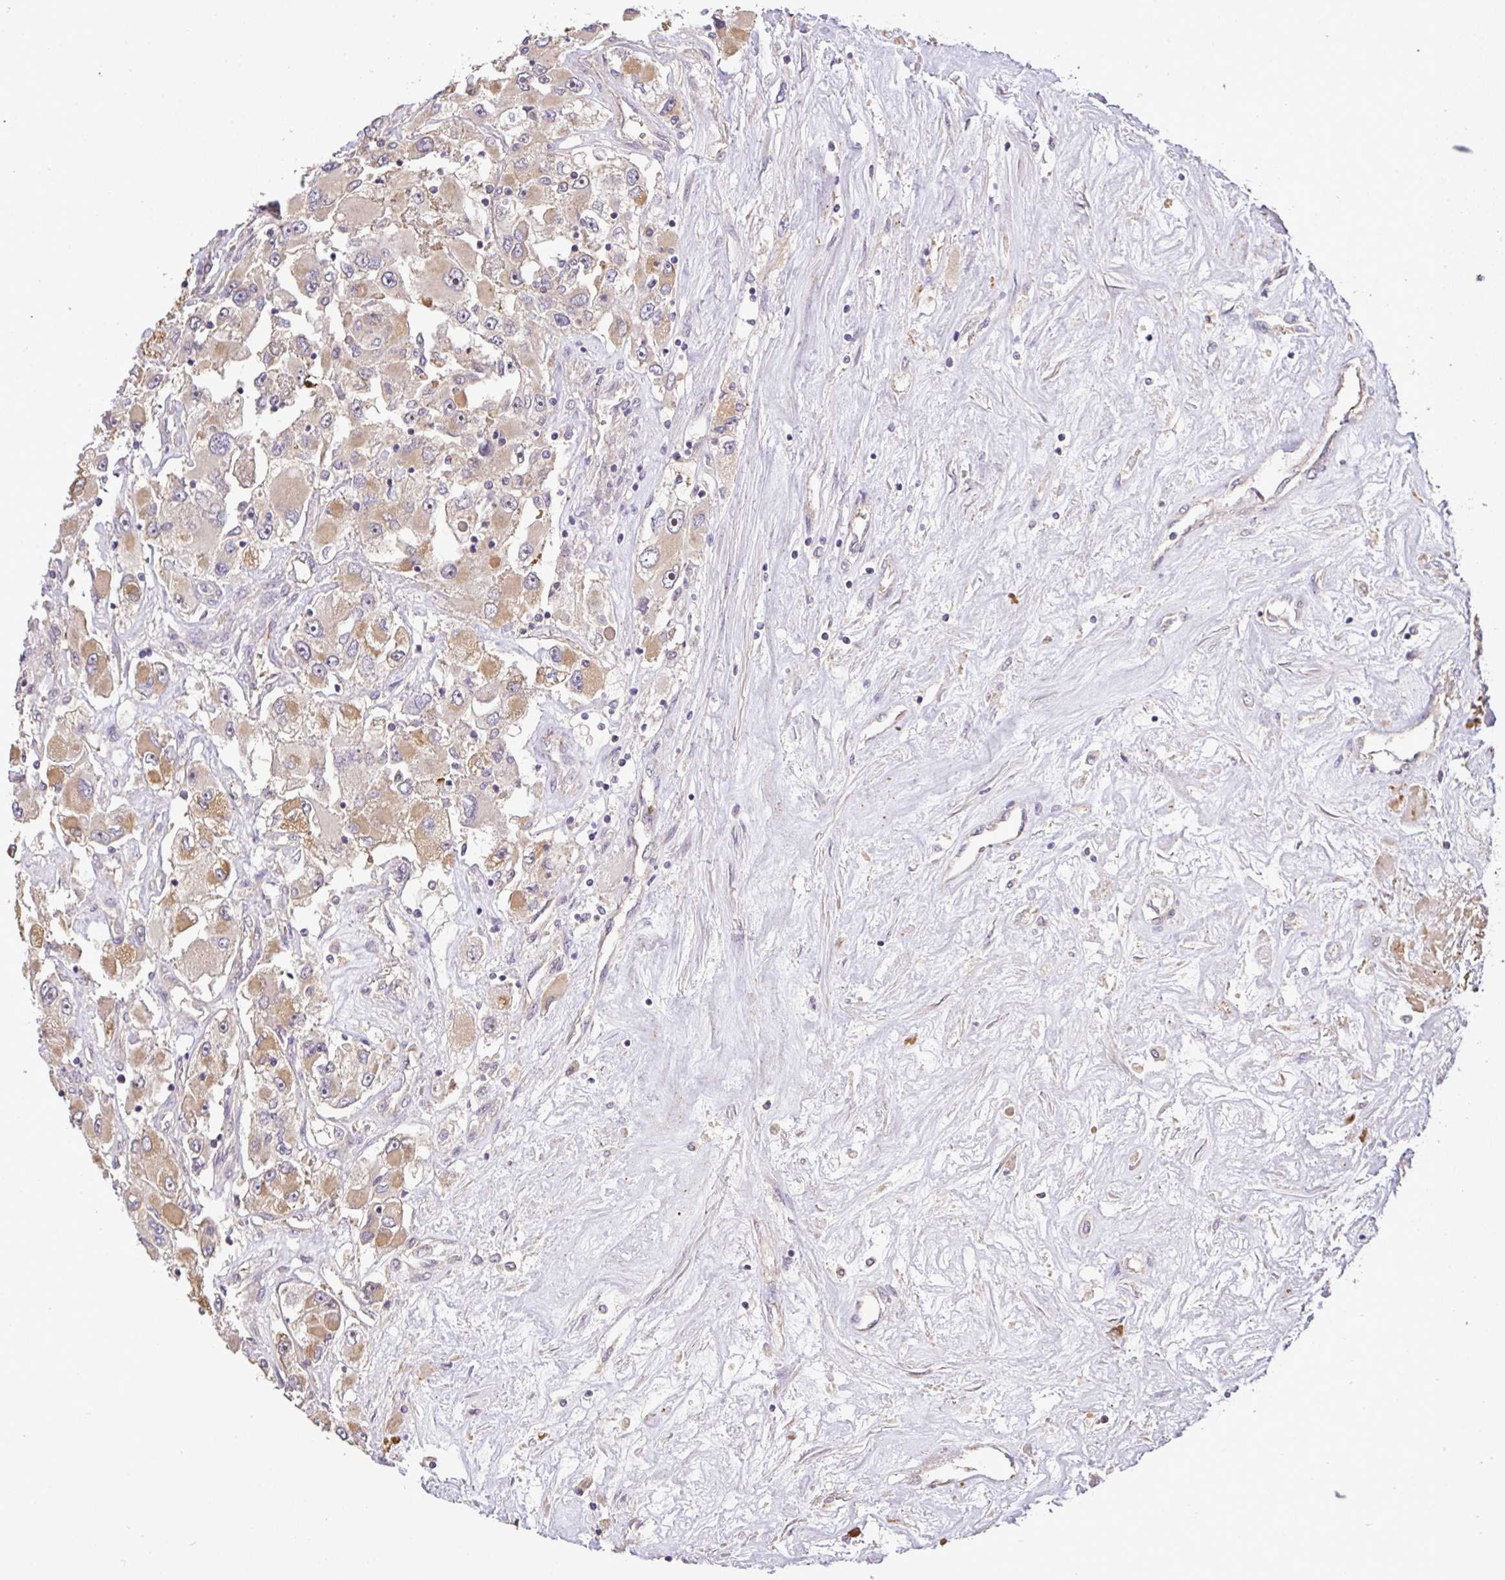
{"staining": {"intensity": "weak", "quantity": ">75%", "location": "cytoplasmic/membranous"}, "tissue": "renal cancer", "cell_type": "Tumor cells", "image_type": "cancer", "snomed": [{"axis": "morphology", "description": "Adenocarcinoma, NOS"}, {"axis": "topography", "description": "Kidney"}], "caption": "This is a histology image of IHC staining of adenocarcinoma (renal), which shows weak positivity in the cytoplasmic/membranous of tumor cells.", "gene": "C1QTNF9B", "patient": {"sex": "female", "age": 52}}